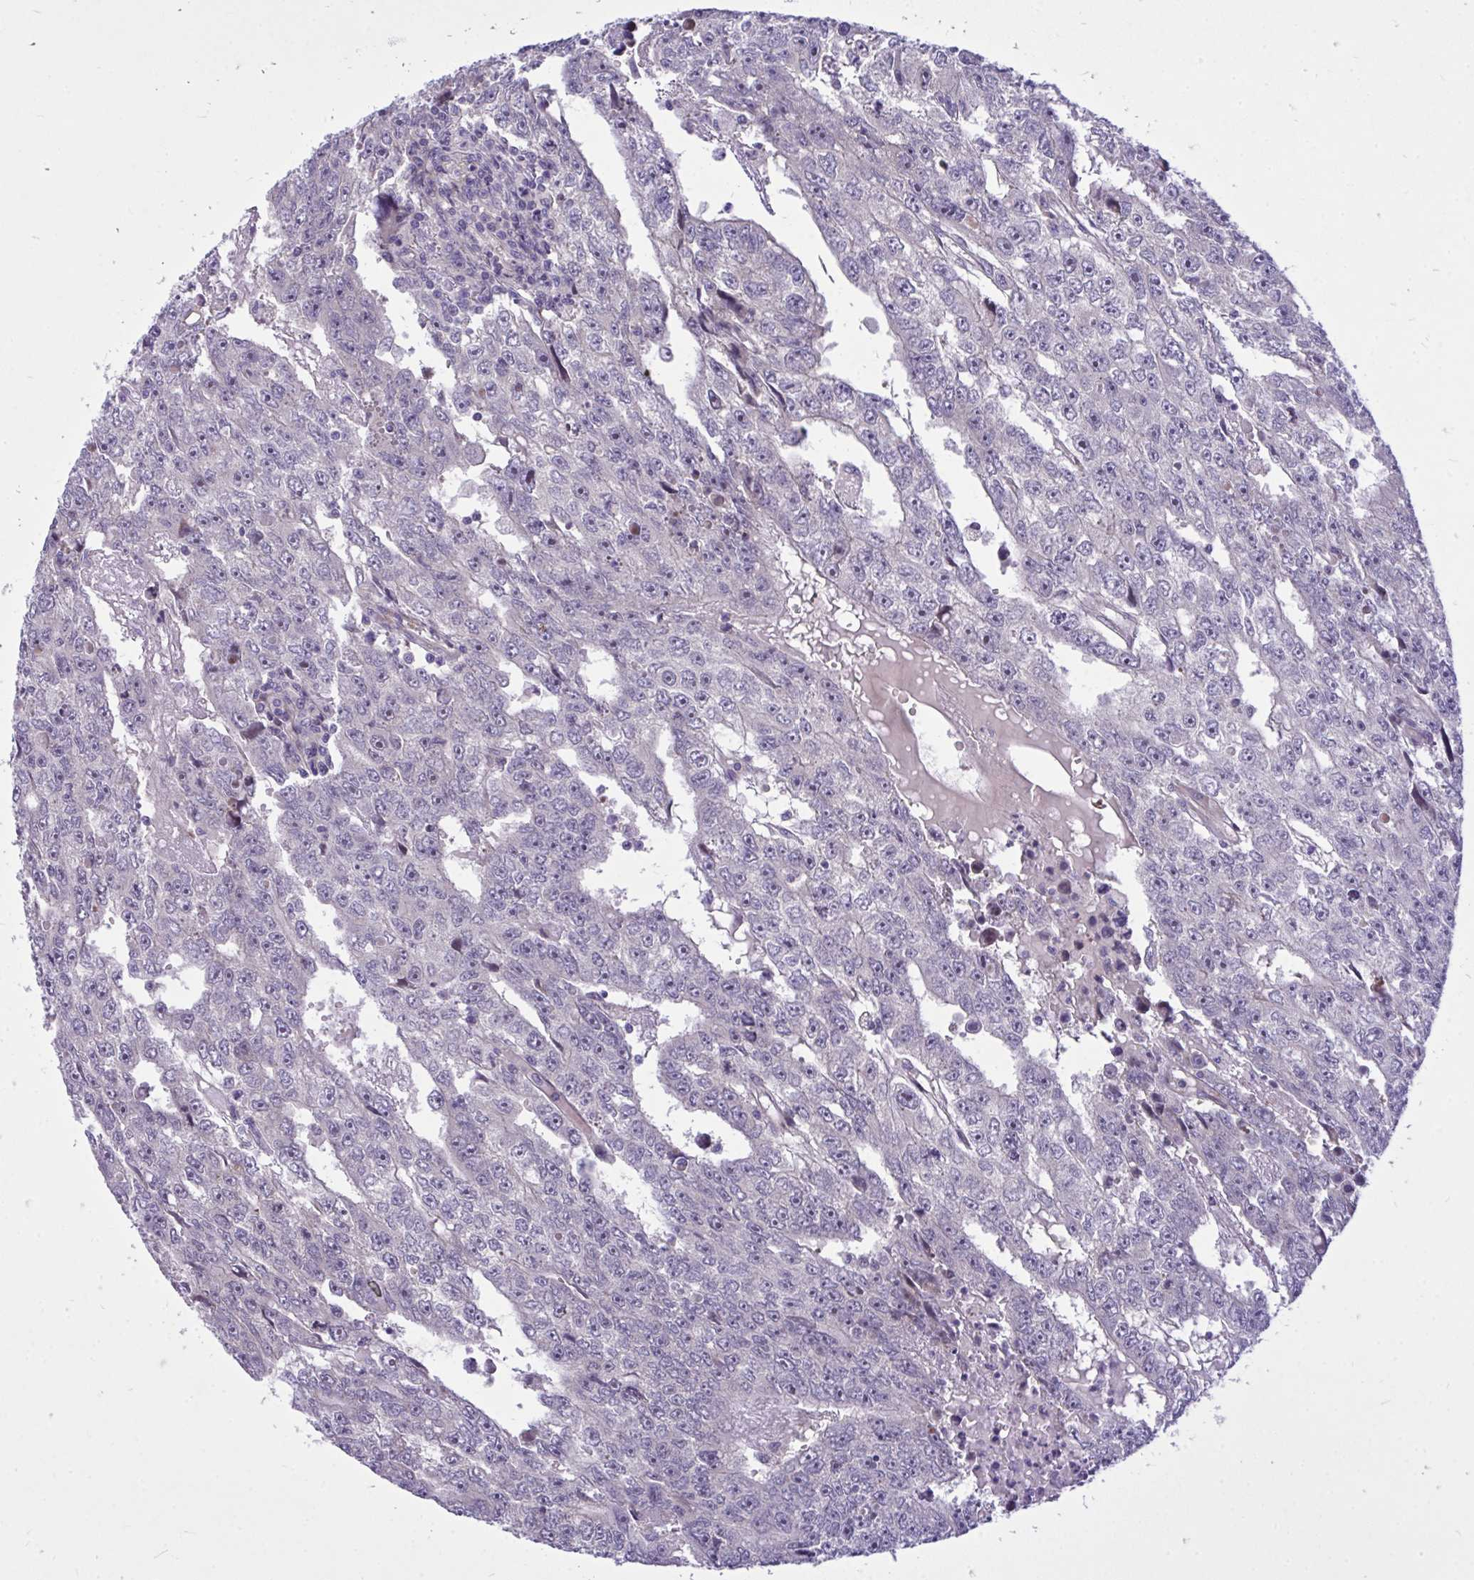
{"staining": {"intensity": "negative", "quantity": "none", "location": "none"}, "tissue": "testis cancer", "cell_type": "Tumor cells", "image_type": "cancer", "snomed": [{"axis": "morphology", "description": "Carcinoma, Embryonal, NOS"}, {"axis": "topography", "description": "Testis"}], "caption": "Immunohistochemistry micrograph of neoplastic tissue: human testis cancer (embryonal carcinoma) stained with DAB shows no significant protein expression in tumor cells.", "gene": "HMBOX1", "patient": {"sex": "male", "age": 20}}